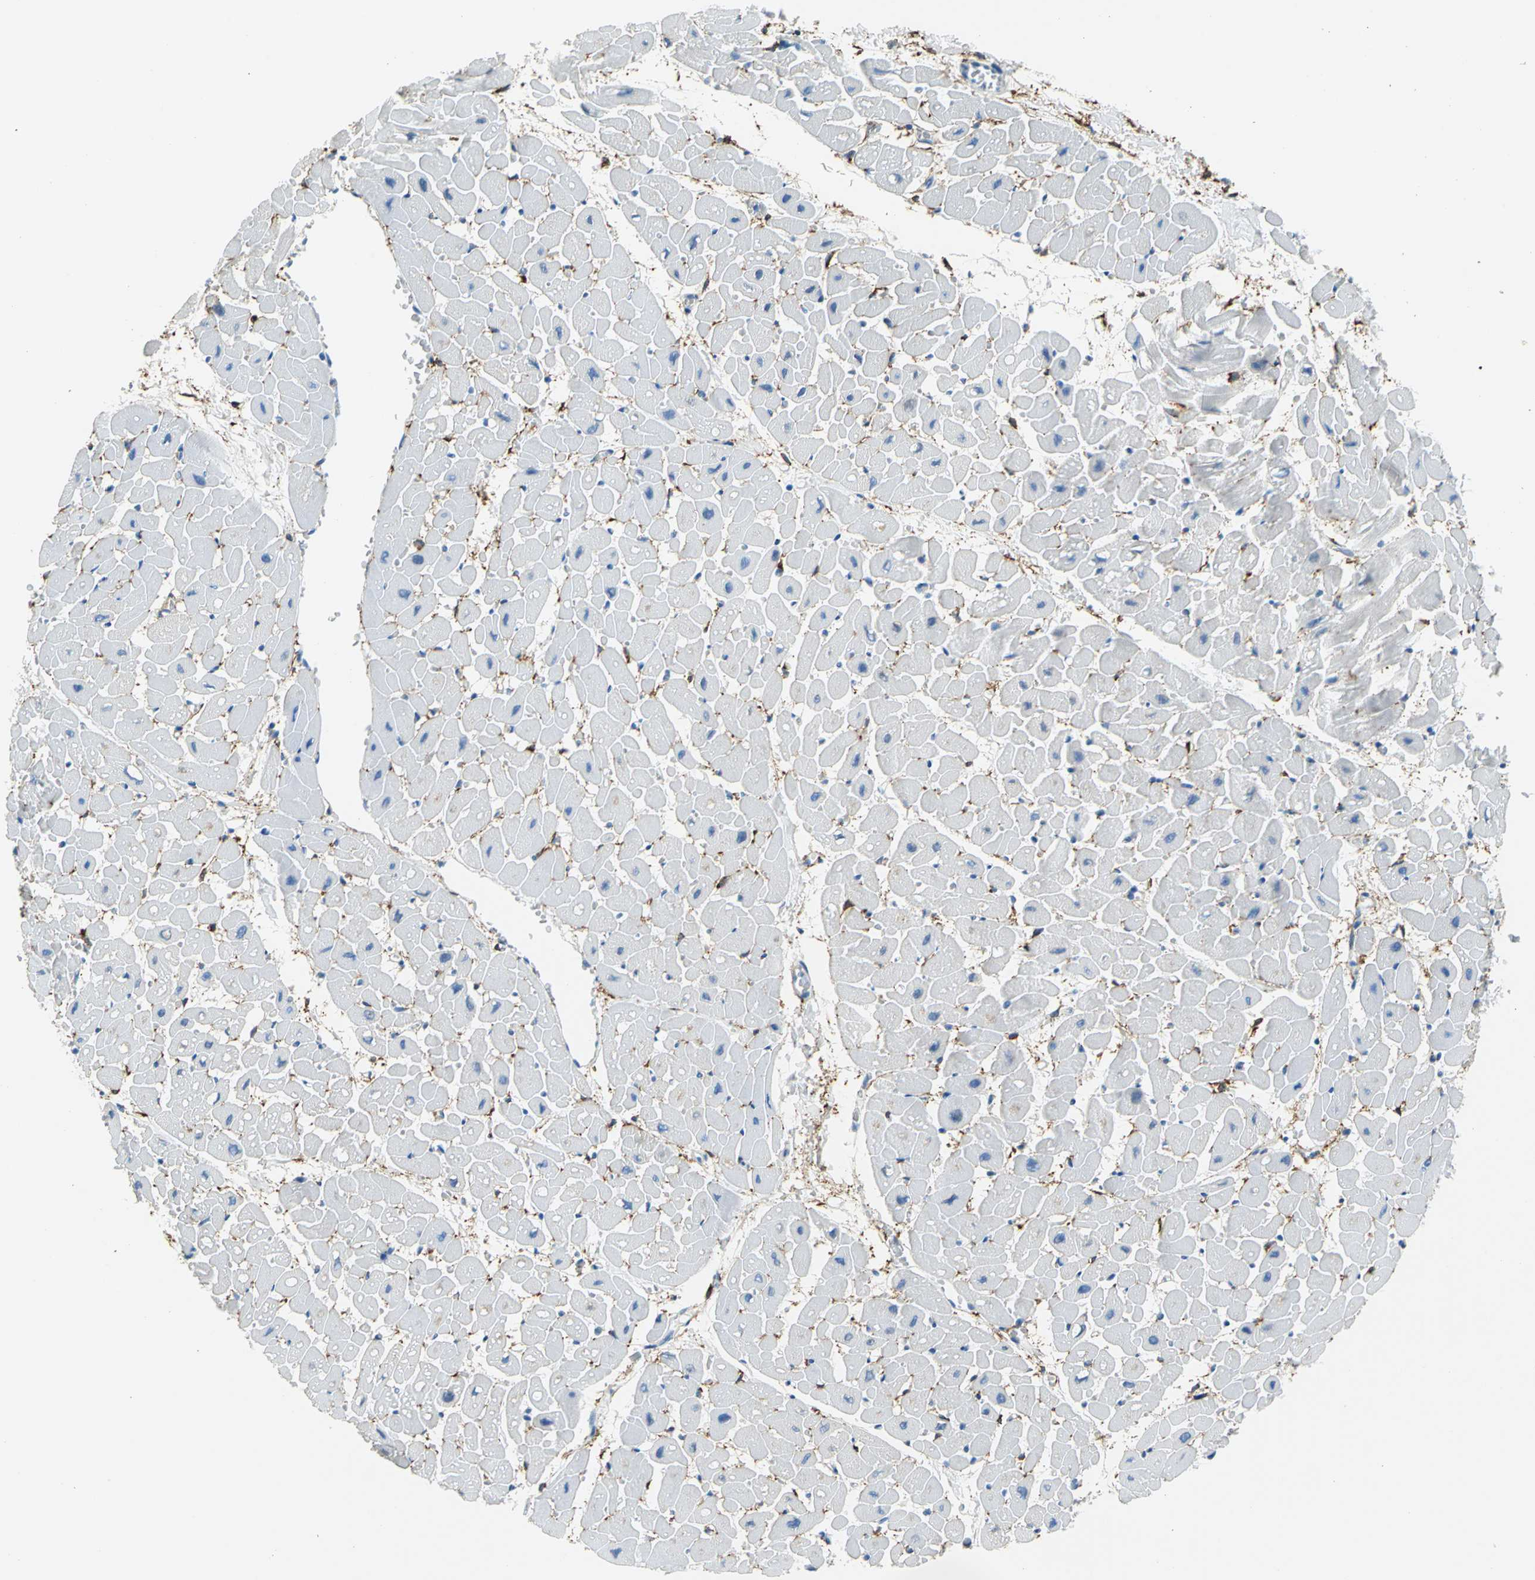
{"staining": {"intensity": "negative", "quantity": "none", "location": "none"}, "tissue": "heart muscle", "cell_type": "Cardiomyocytes", "image_type": "normal", "snomed": [{"axis": "morphology", "description": "Normal tissue, NOS"}, {"axis": "topography", "description": "Heart"}], "caption": "Histopathology image shows no significant protein positivity in cardiomyocytes of normal heart muscle. Brightfield microscopy of immunohistochemistry (IHC) stained with DAB (brown) and hematoxylin (blue), captured at high magnification.", "gene": "AKAP12", "patient": {"sex": "male", "age": 45}}